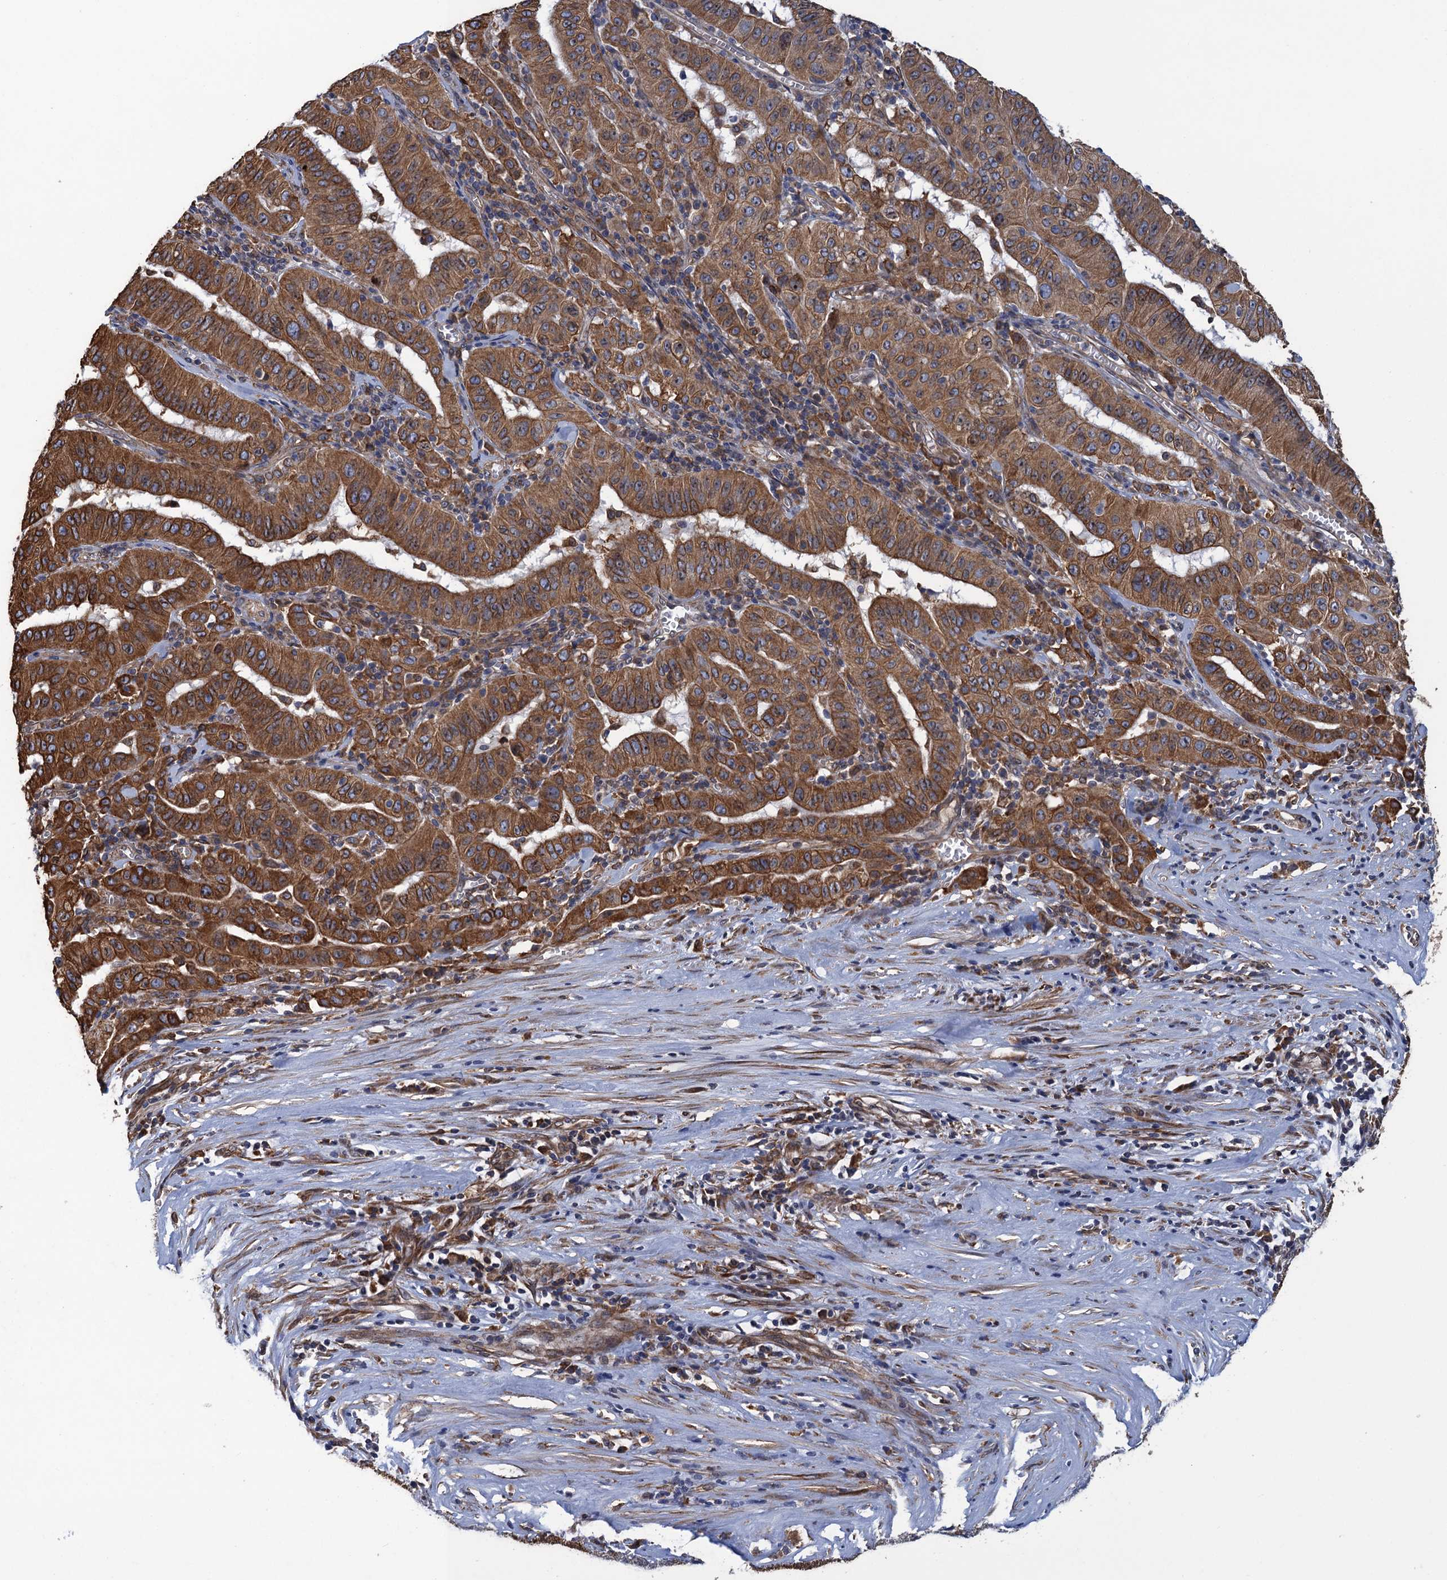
{"staining": {"intensity": "moderate", "quantity": ">75%", "location": "cytoplasmic/membranous"}, "tissue": "pancreatic cancer", "cell_type": "Tumor cells", "image_type": "cancer", "snomed": [{"axis": "morphology", "description": "Adenocarcinoma, NOS"}, {"axis": "topography", "description": "Pancreas"}], "caption": "Protein expression analysis of pancreatic adenocarcinoma reveals moderate cytoplasmic/membranous expression in about >75% of tumor cells.", "gene": "ARMC5", "patient": {"sex": "male", "age": 63}}